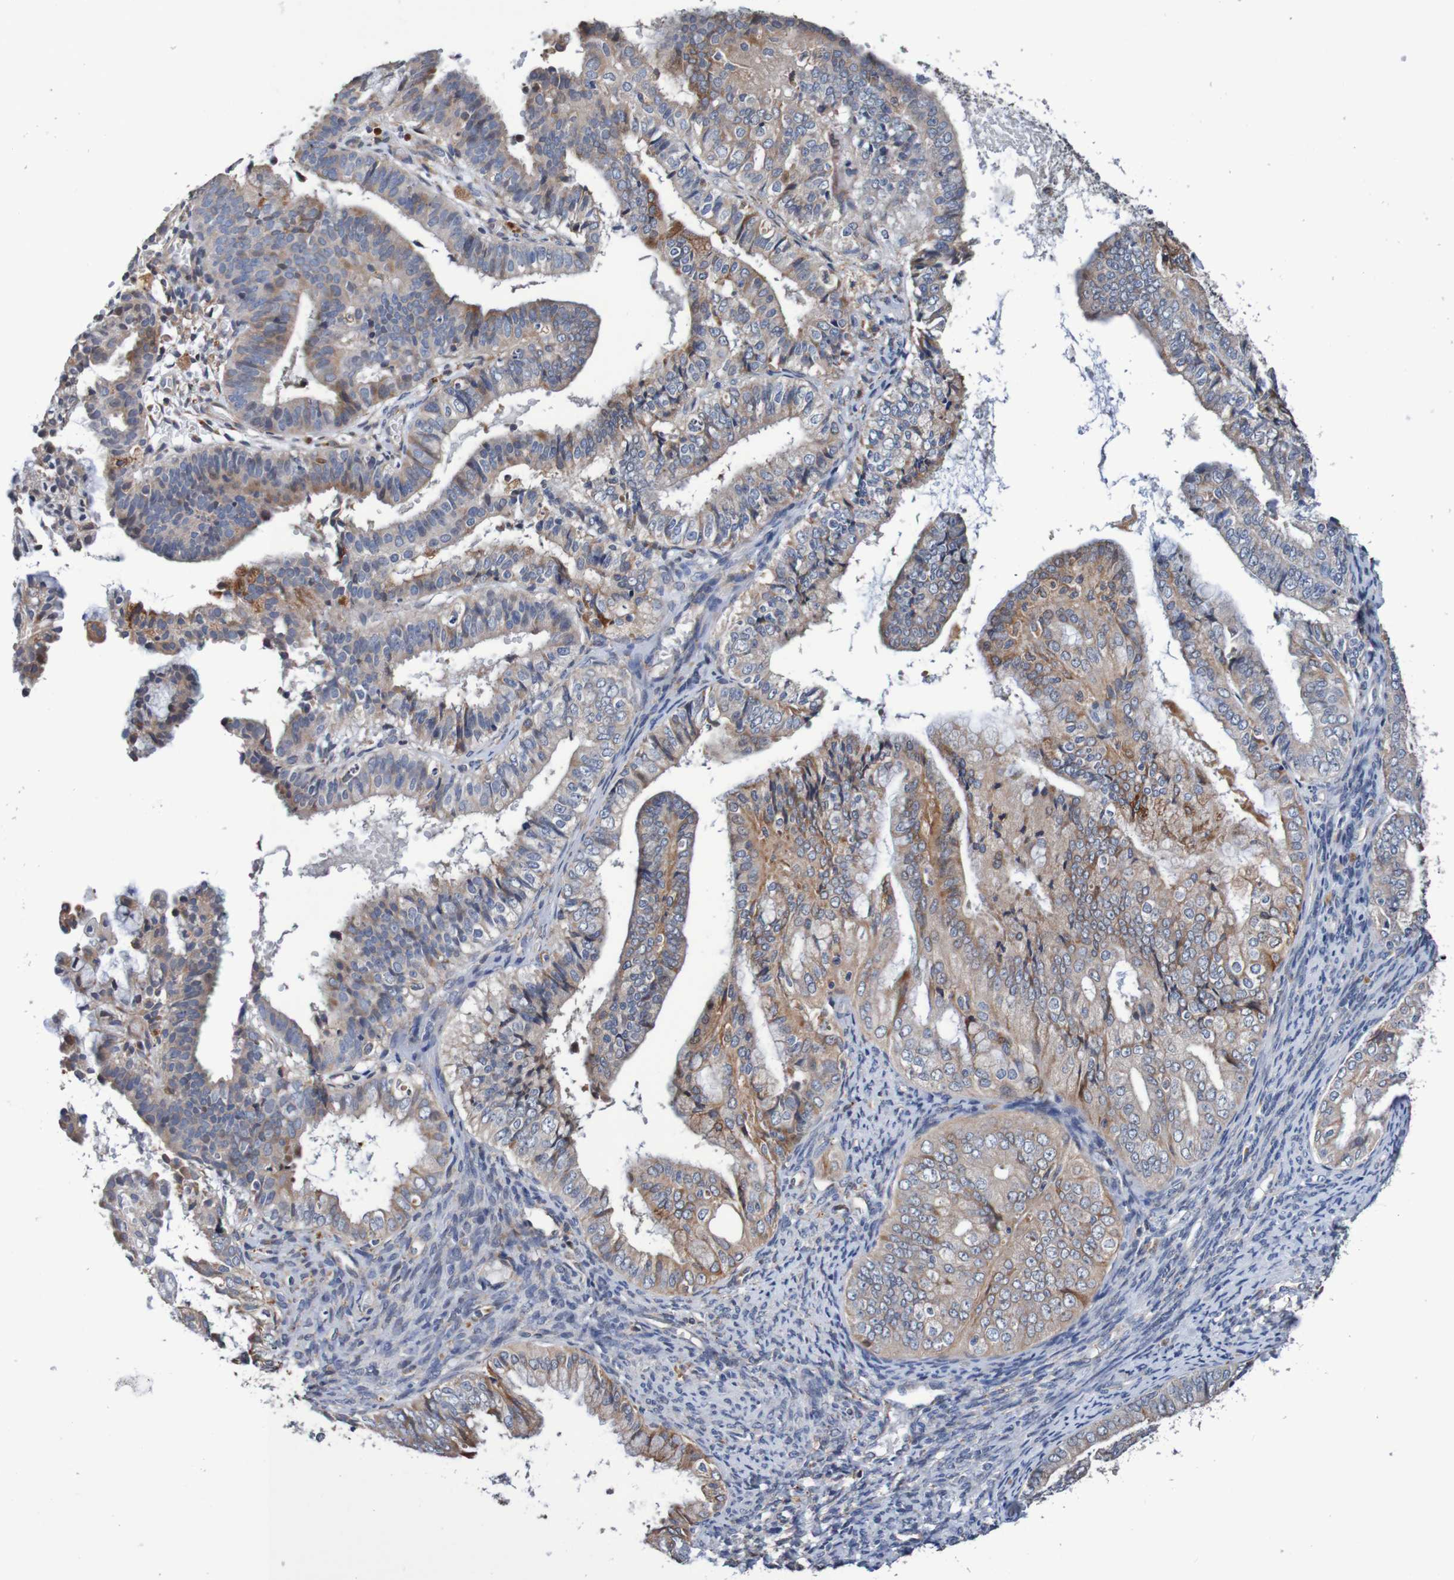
{"staining": {"intensity": "moderate", "quantity": ">75%", "location": "cytoplasmic/membranous"}, "tissue": "endometrial cancer", "cell_type": "Tumor cells", "image_type": "cancer", "snomed": [{"axis": "morphology", "description": "Adenocarcinoma, NOS"}, {"axis": "topography", "description": "Endometrium"}], "caption": "Tumor cells reveal medium levels of moderate cytoplasmic/membranous positivity in approximately >75% of cells in human endometrial cancer.", "gene": "FIBP", "patient": {"sex": "female", "age": 63}}